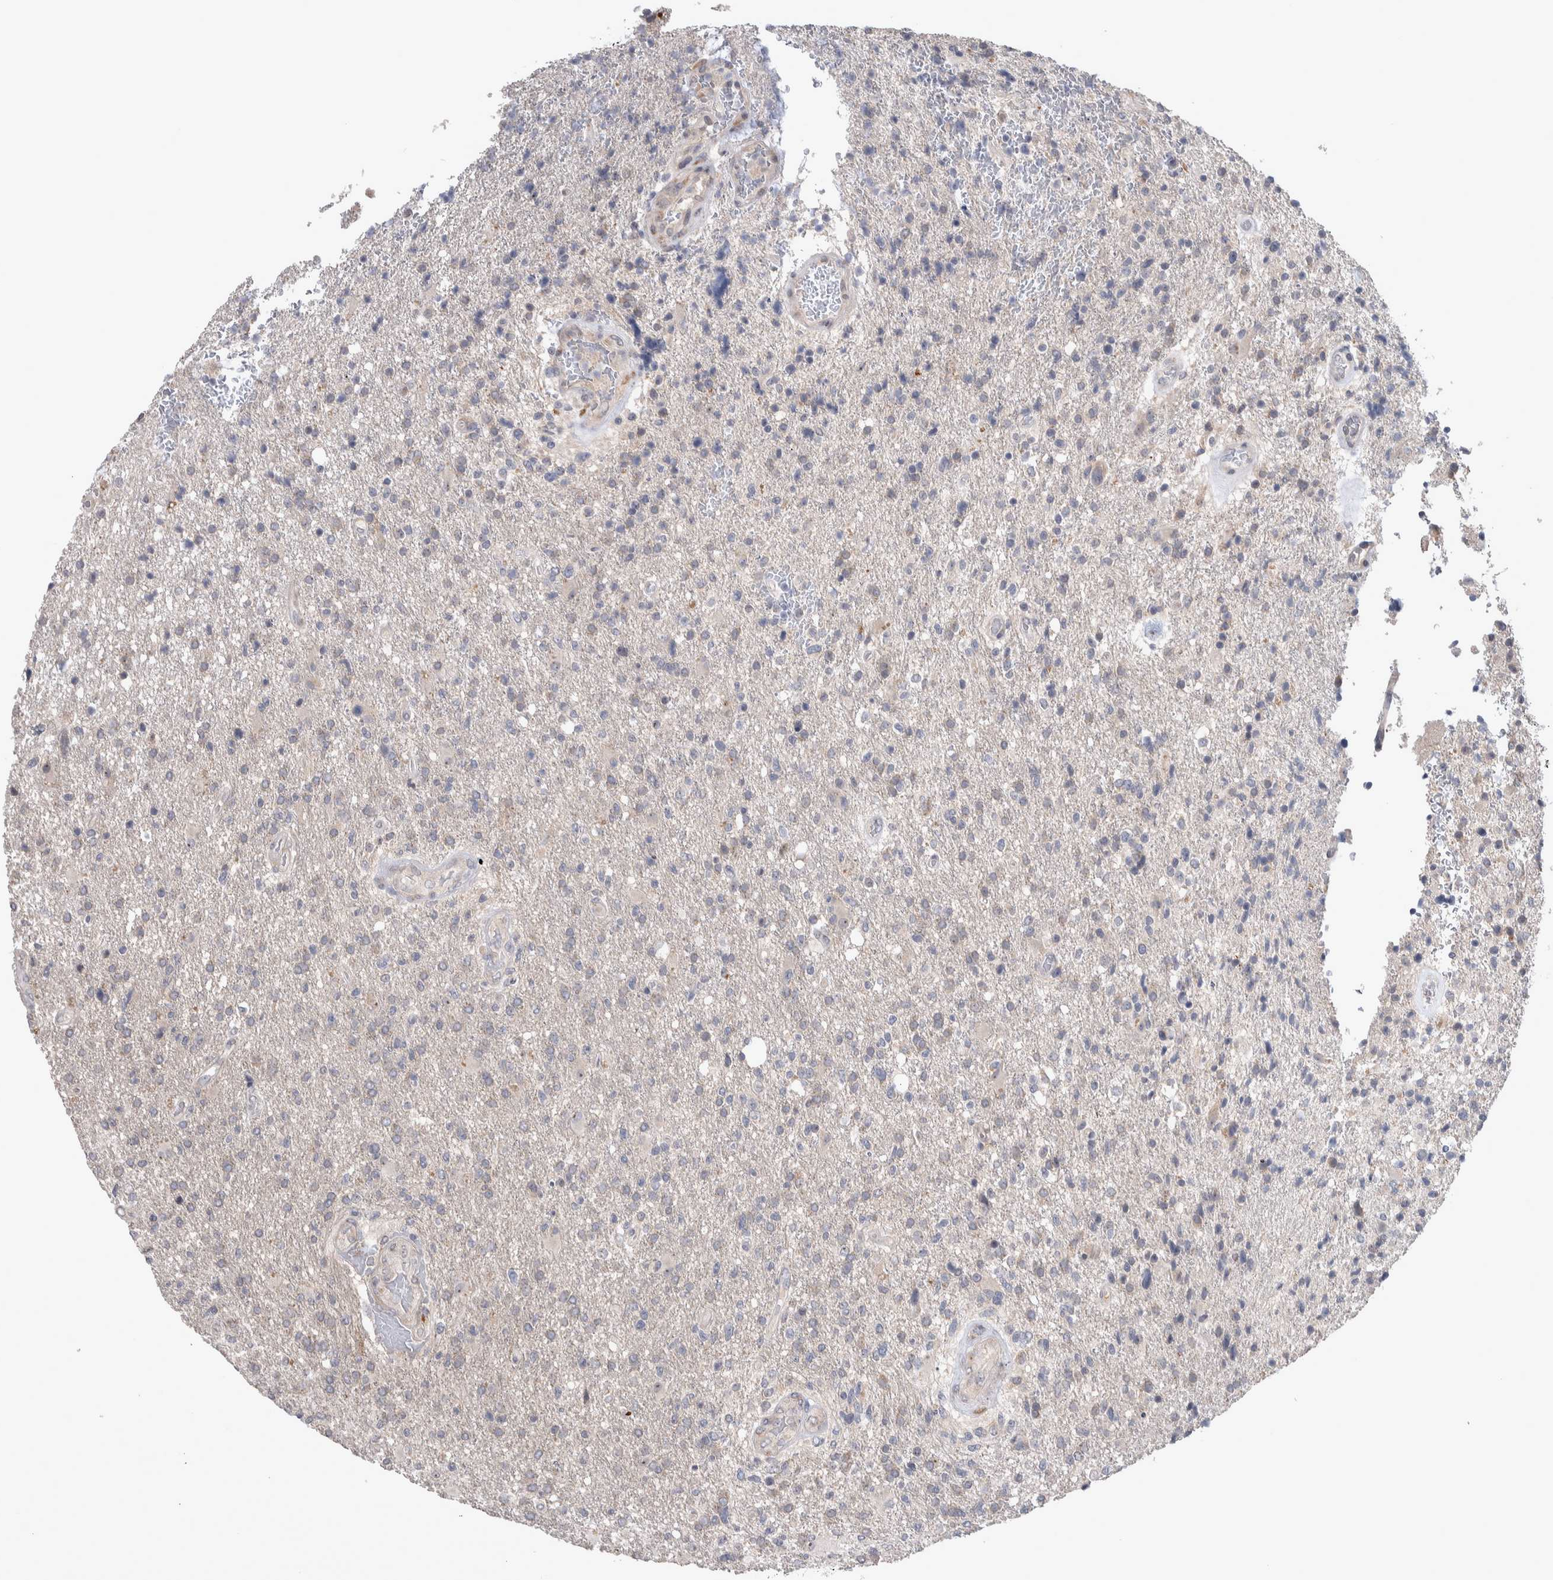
{"staining": {"intensity": "negative", "quantity": "none", "location": "none"}, "tissue": "glioma", "cell_type": "Tumor cells", "image_type": "cancer", "snomed": [{"axis": "morphology", "description": "Glioma, malignant, High grade"}, {"axis": "topography", "description": "Brain"}], "caption": "Tumor cells show no significant protein staining in glioma. (DAB (3,3'-diaminobenzidine) IHC, high magnification).", "gene": "CUL2", "patient": {"sex": "male", "age": 72}}